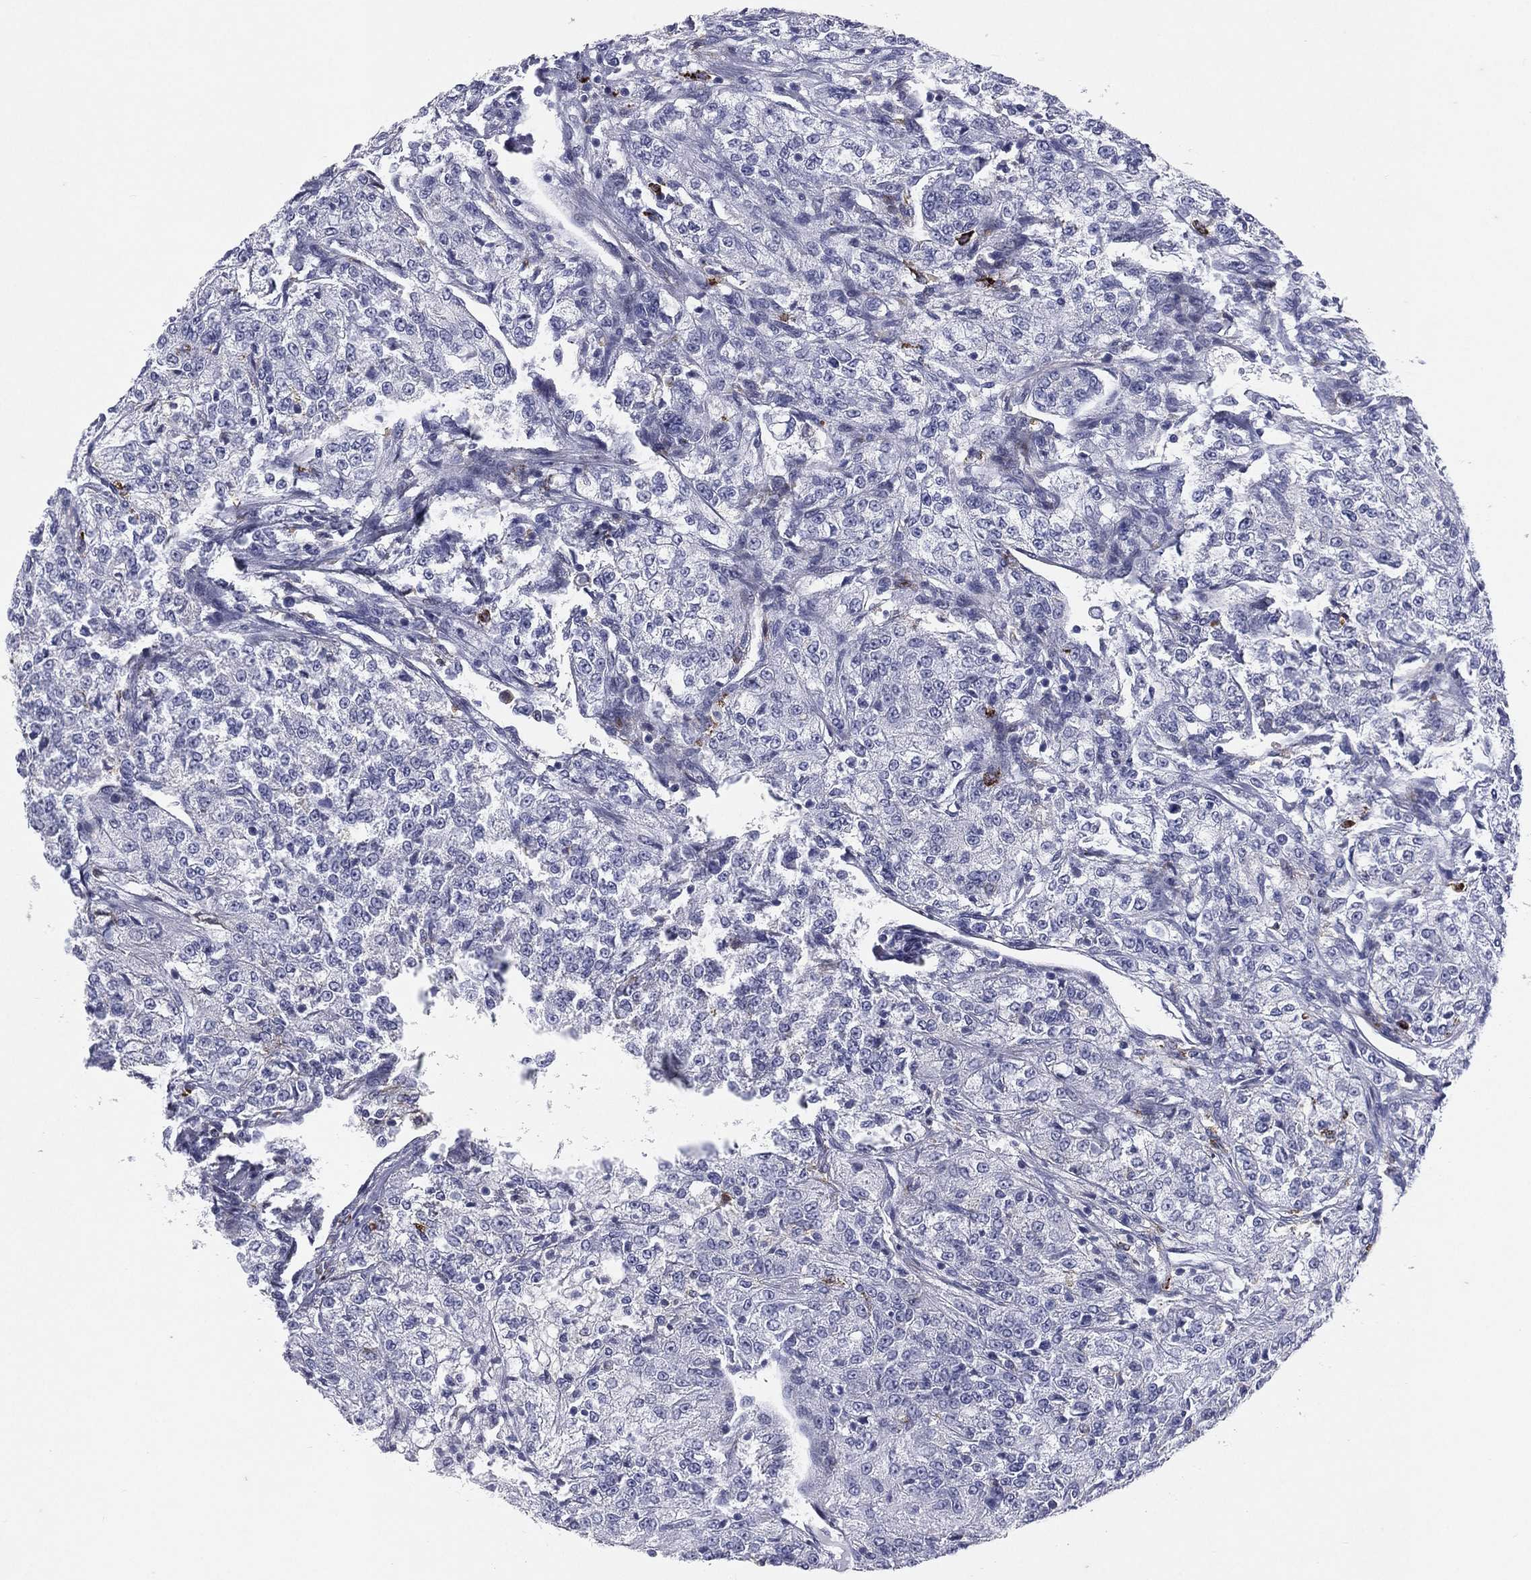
{"staining": {"intensity": "negative", "quantity": "none", "location": "none"}, "tissue": "renal cancer", "cell_type": "Tumor cells", "image_type": "cancer", "snomed": [{"axis": "morphology", "description": "Adenocarcinoma, NOS"}, {"axis": "topography", "description": "Kidney"}], "caption": "There is no significant expression in tumor cells of renal adenocarcinoma.", "gene": "HLA-DOA", "patient": {"sex": "female", "age": 63}}